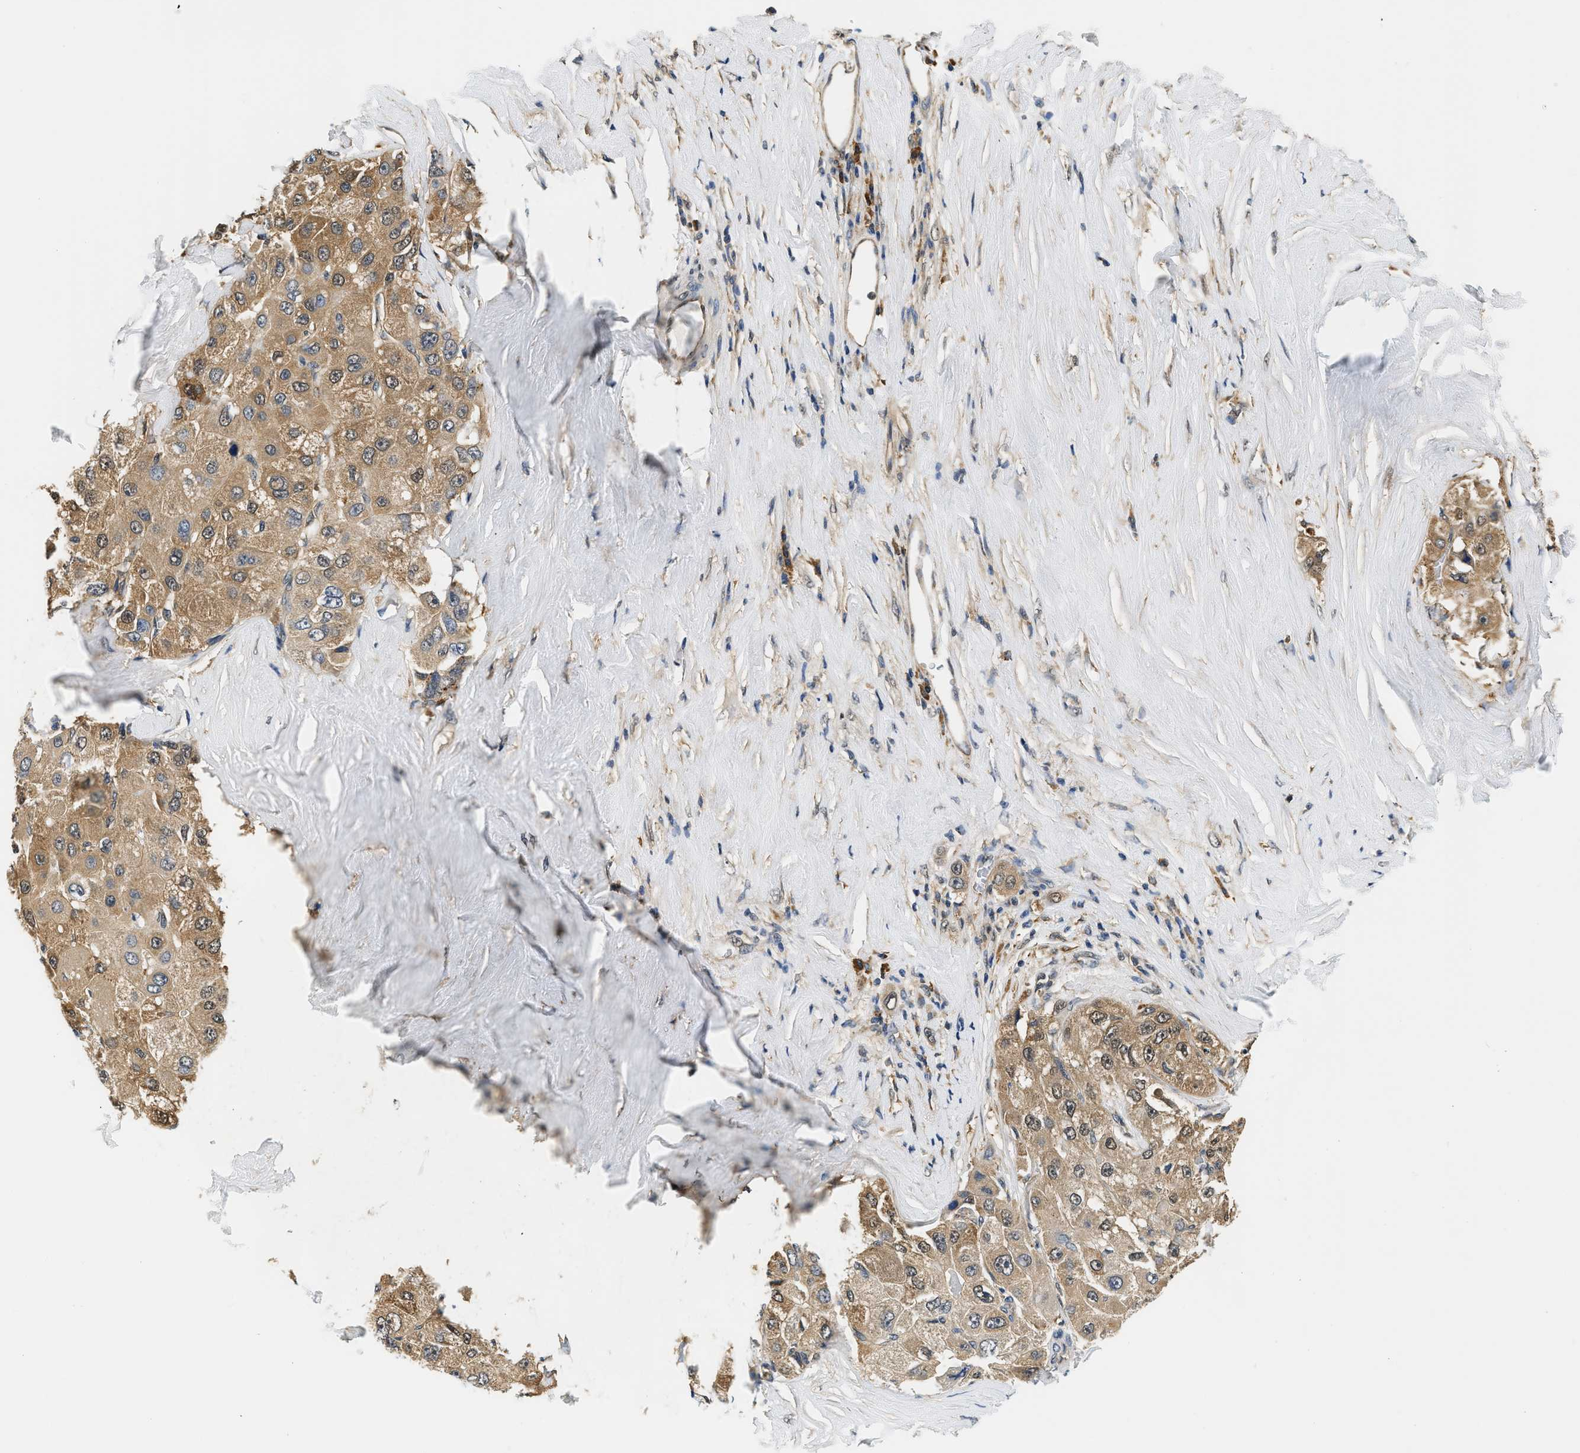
{"staining": {"intensity": "moderate", "quantity": ">75%", "location": "cytoplasmic/membranous"}, "tissue": "liver cancer", "cell_type": "Tumor cells", "image_type": "cancer", "snomed": [{"axis": "morphology", "description": "Carcinoma, Hepatocellular, NOS"}, {"axis": "topography", "description": "Liver"}], "caption": "The immunohistochemical stain highlights moderate cytoplasmic/membranous positivity in tumor cells of liver cancer (hepatocellular carcinoma) tissue.", "gene": "BCL7C", "patient": {"sex": "male", "age": 80}}